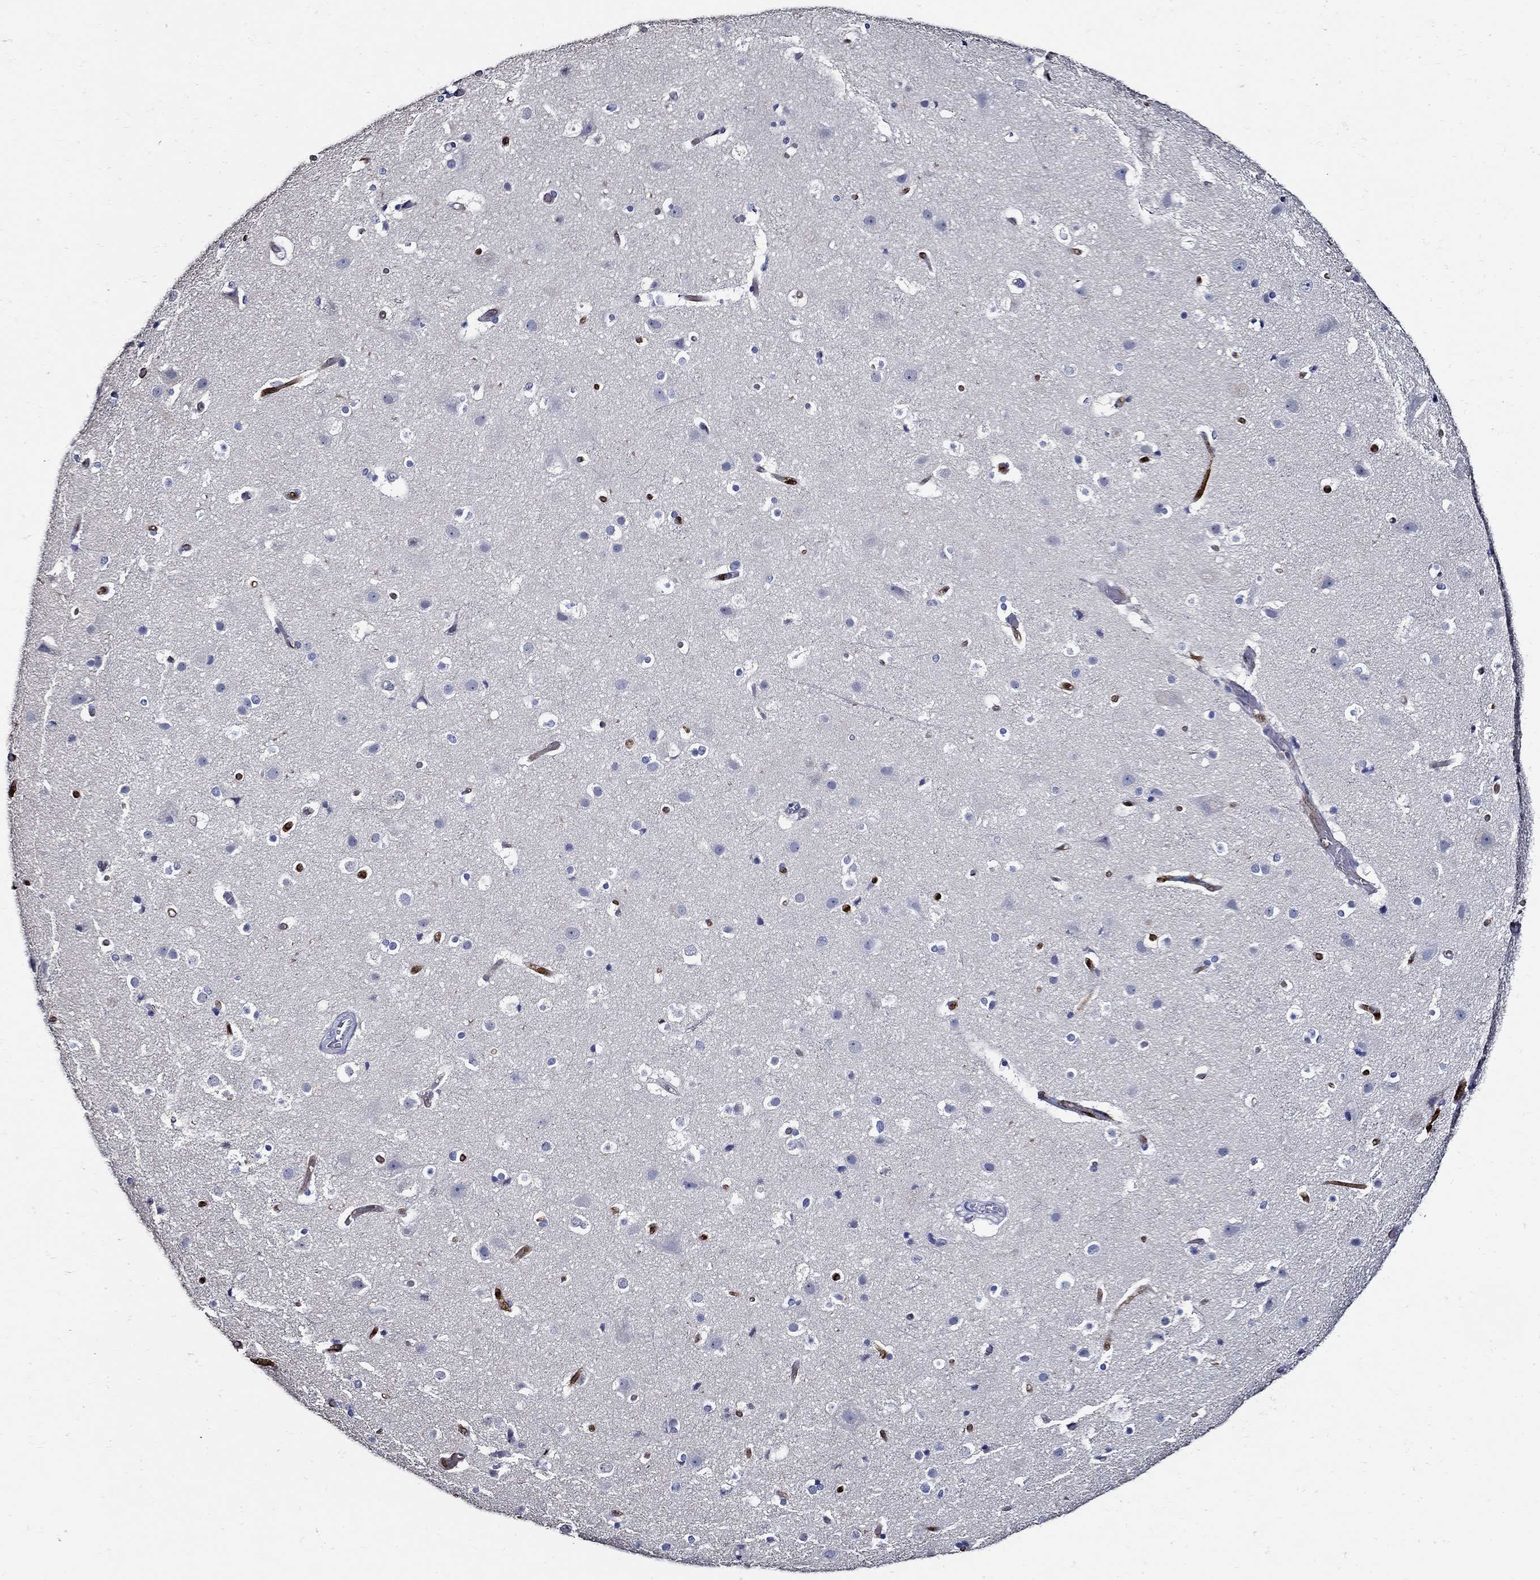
{"staining": {"intensity": "strong", "quantity": "25%-75%", "location": "cytoplasmic/membranous"}, "tissue": "cerebral cortex", "cell_type": "Endothelial cells", "image_type": "normal", "snomed": [{"axis": "morphology", "description": "Normal tissue, NOS"}, {"axis": "topography", "description": "Cerebral cortex"}], "caption": "Immunohistochemical staining of unremarkable human cerebral cortex reveals 25%-75% levels of strong cytoplasmic/membranous protein expression in about 25%-75% of endothelial cells.", "gene": "PRX", "patient": {"sex": "female", "age": 52}}